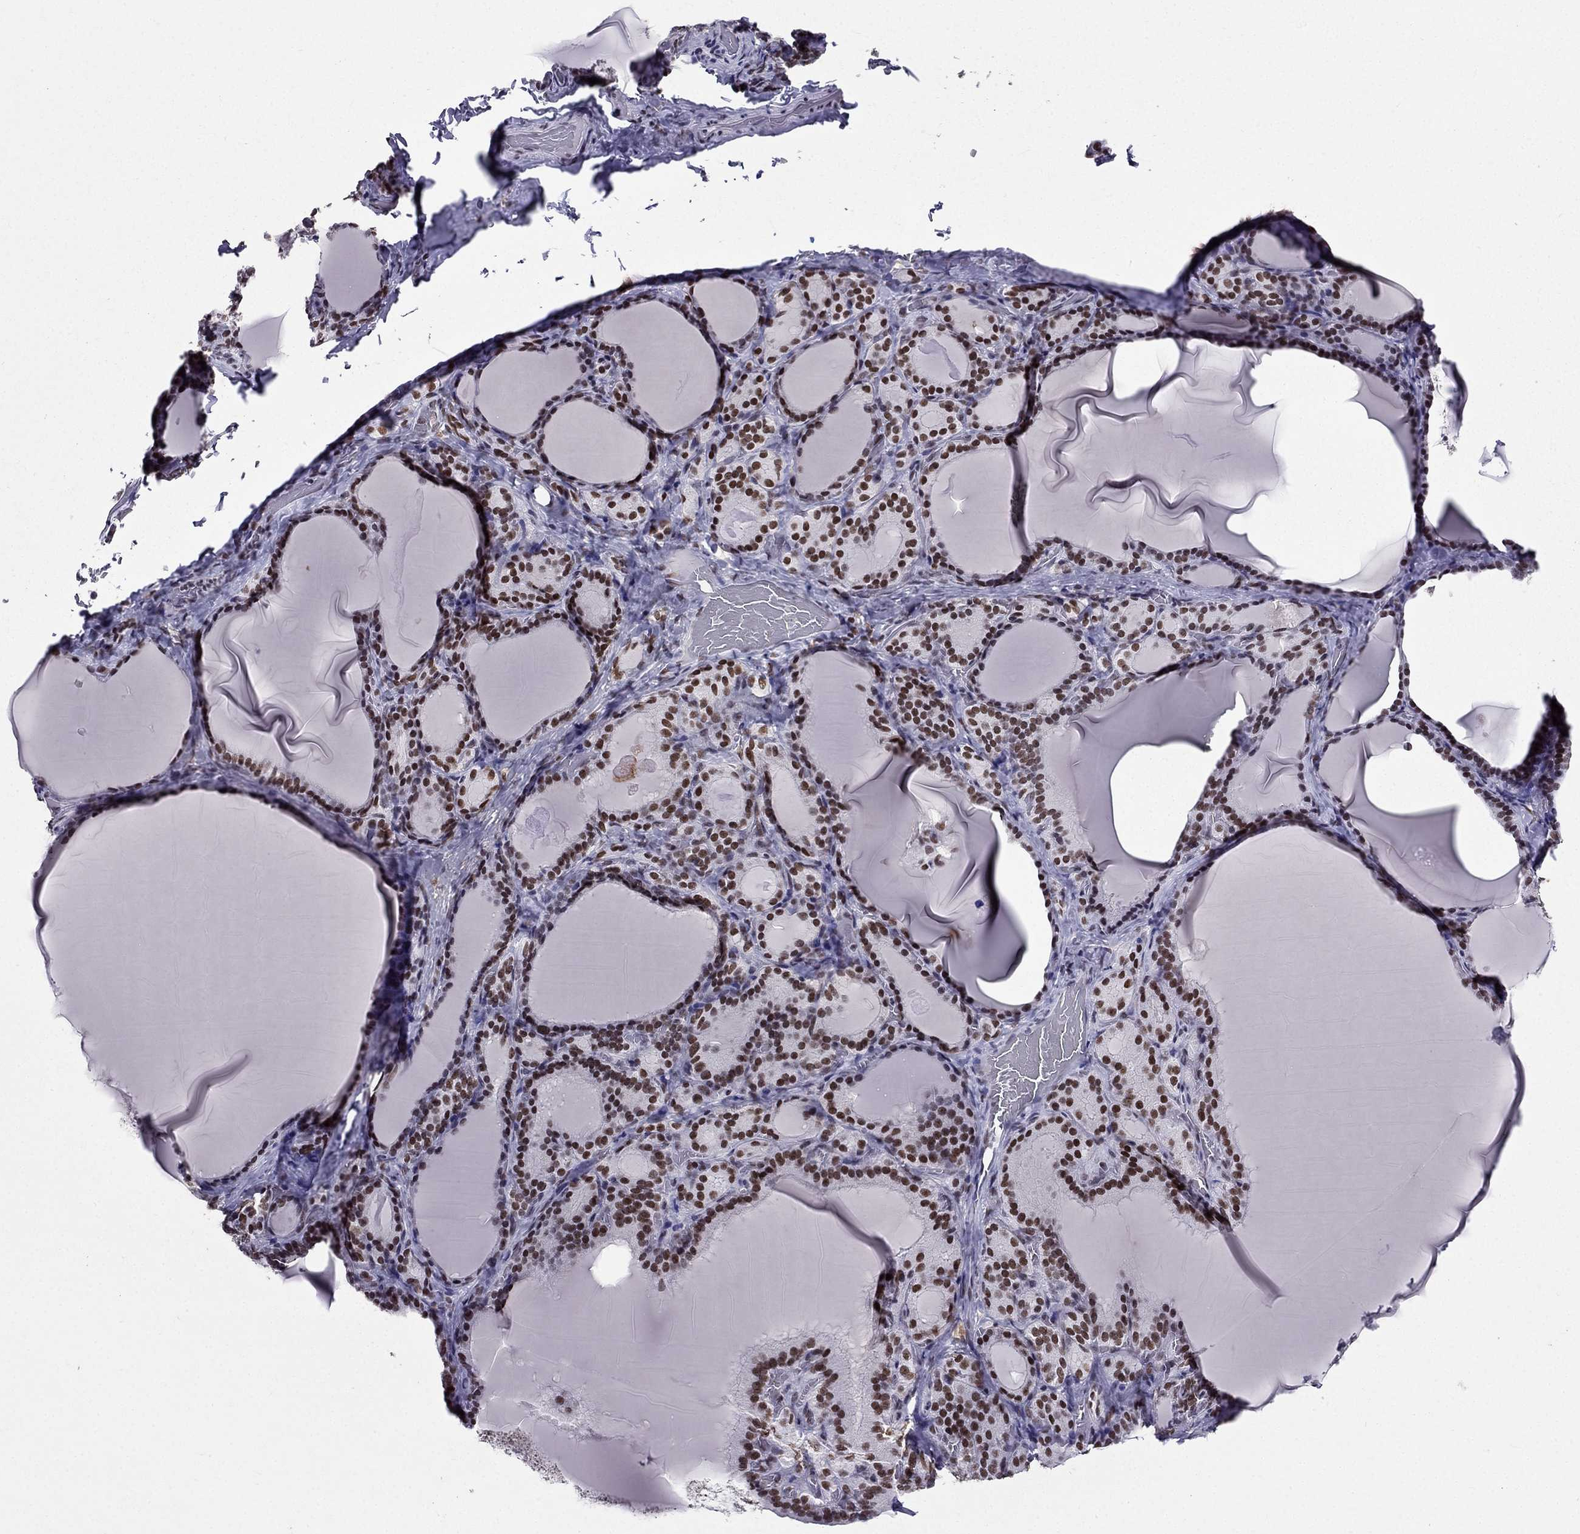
{"staining": {"intensity": "strong", "quantity": ">75%", "location": "nuclear"}, "tissue": "thyroid gland", "cell_type": "Glandular cells", "image_type": "normal", "snomed": [{"axis": "morphology", "description": "Normal tissue, NOS"}, {"axis": "morphology", "description": "Hyperplasia, NOS"}, {"axis": "topography", "description": "Thyroid gland"}], "caption": "IHC photomicrograph of normal thyroid gland: human thyroid gland stained using immunohistochemistry (IHC) reveals high levels of strong protein expression localized specifically in the nuclear of glandular cells, appearing as a nuclear brown color.", "gene": "ZNF420", "patient": {"sex": "female", "age": 27}}